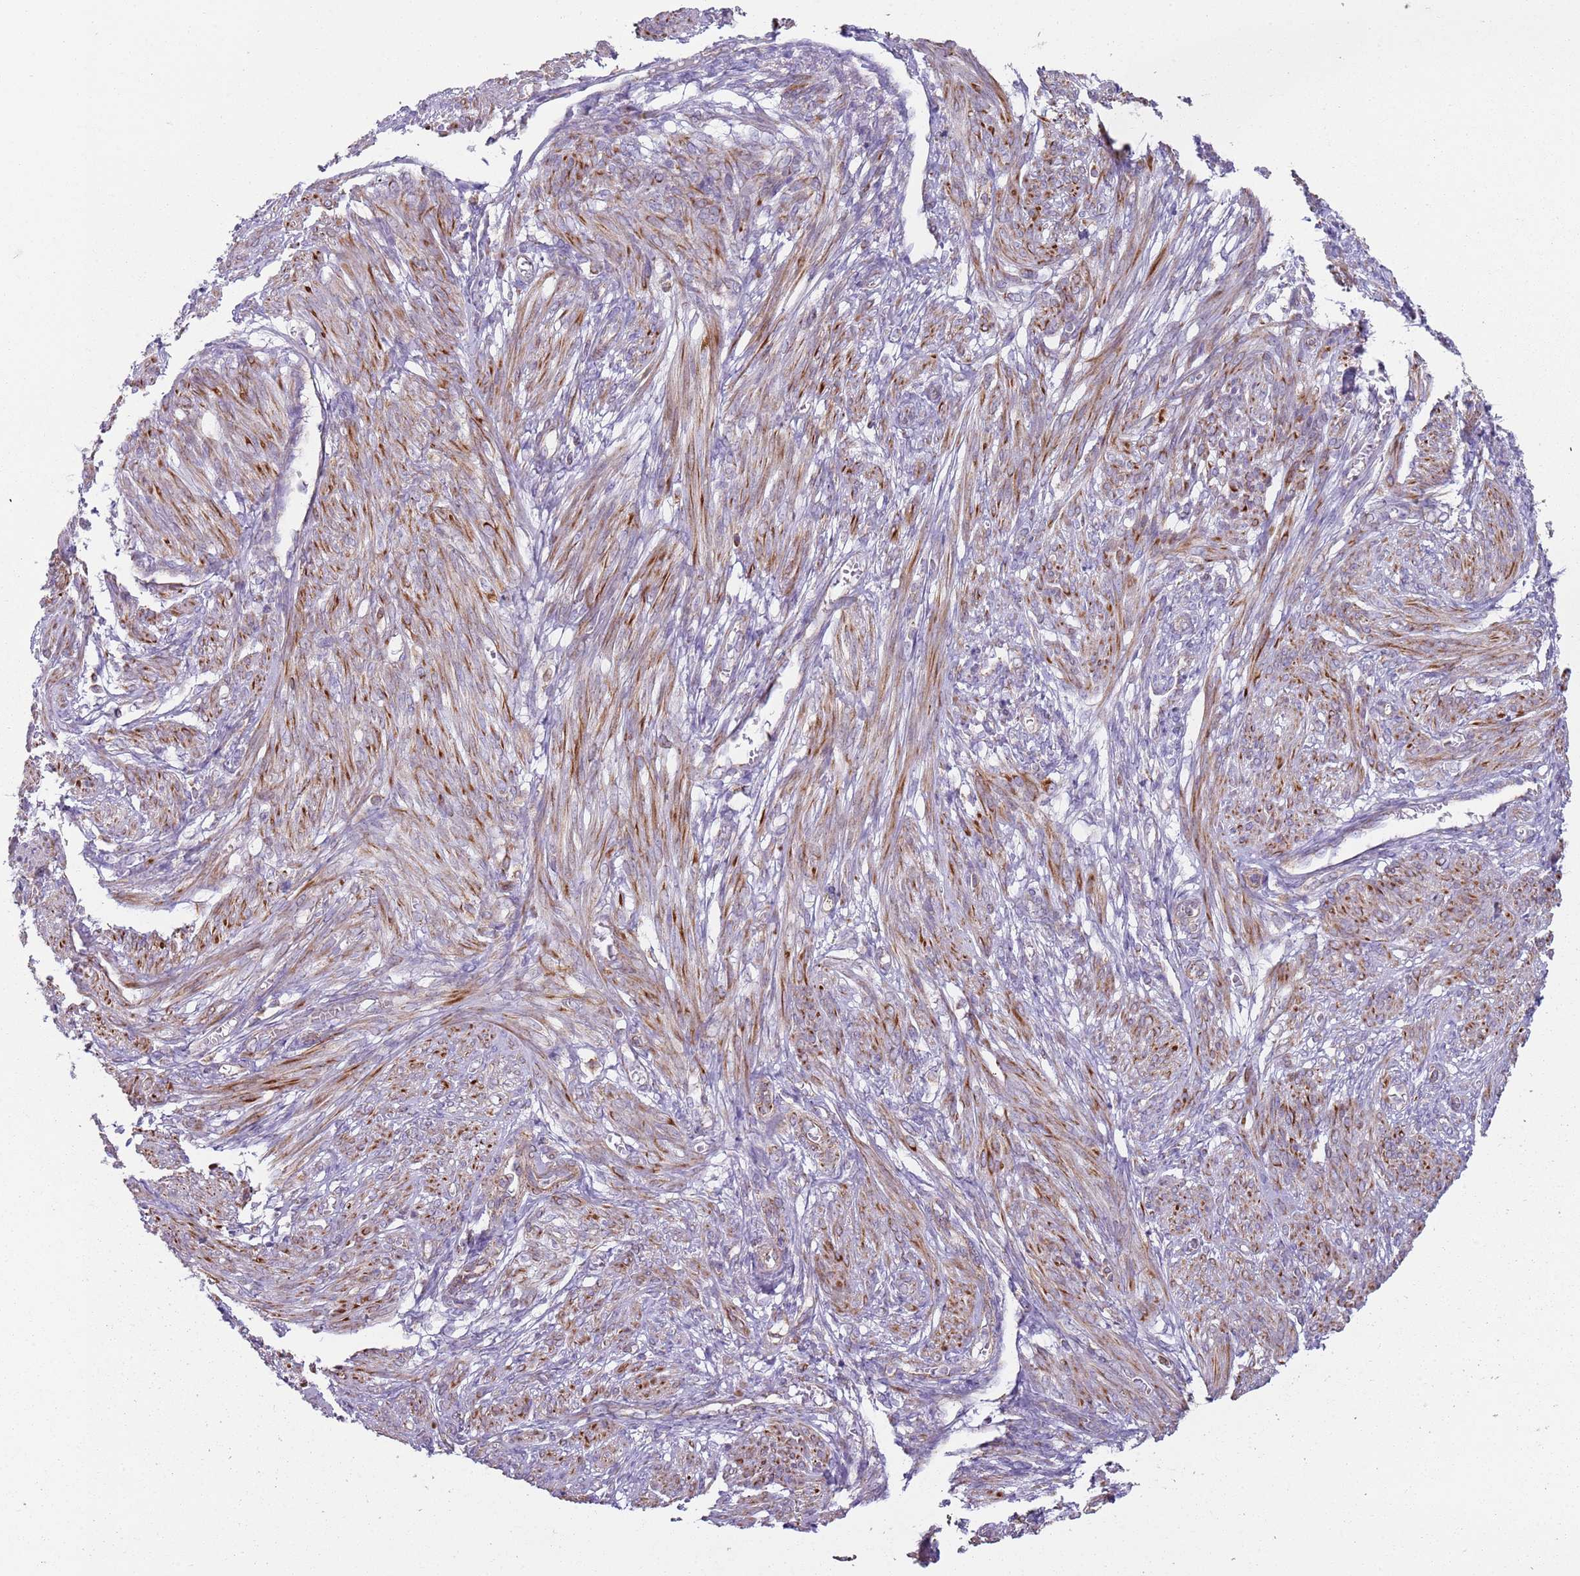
{"staining": {"intensity": "moderate", "quantity": "25%-75%", "location": "cytoplasmic/membranous"}, "tissue": "smooth muscle", "cell_type": "Smooth muscle cells", "image_type": "normal", "snomed": [{"axis": "morphology", "description": "Normal tissue, NOS"}, {"axis": "topography", "description": "Smooth muscle"}], "caption": "Immunohistochemical staining of normal smooth muscle exhibits 25%-75% levels of moderate cytoplasmic/membranous protein expression in approximately 25%-75% of smooth muscle cells.", "gene": "GAS8", "patient": {"sex": "female", "age": 39}}